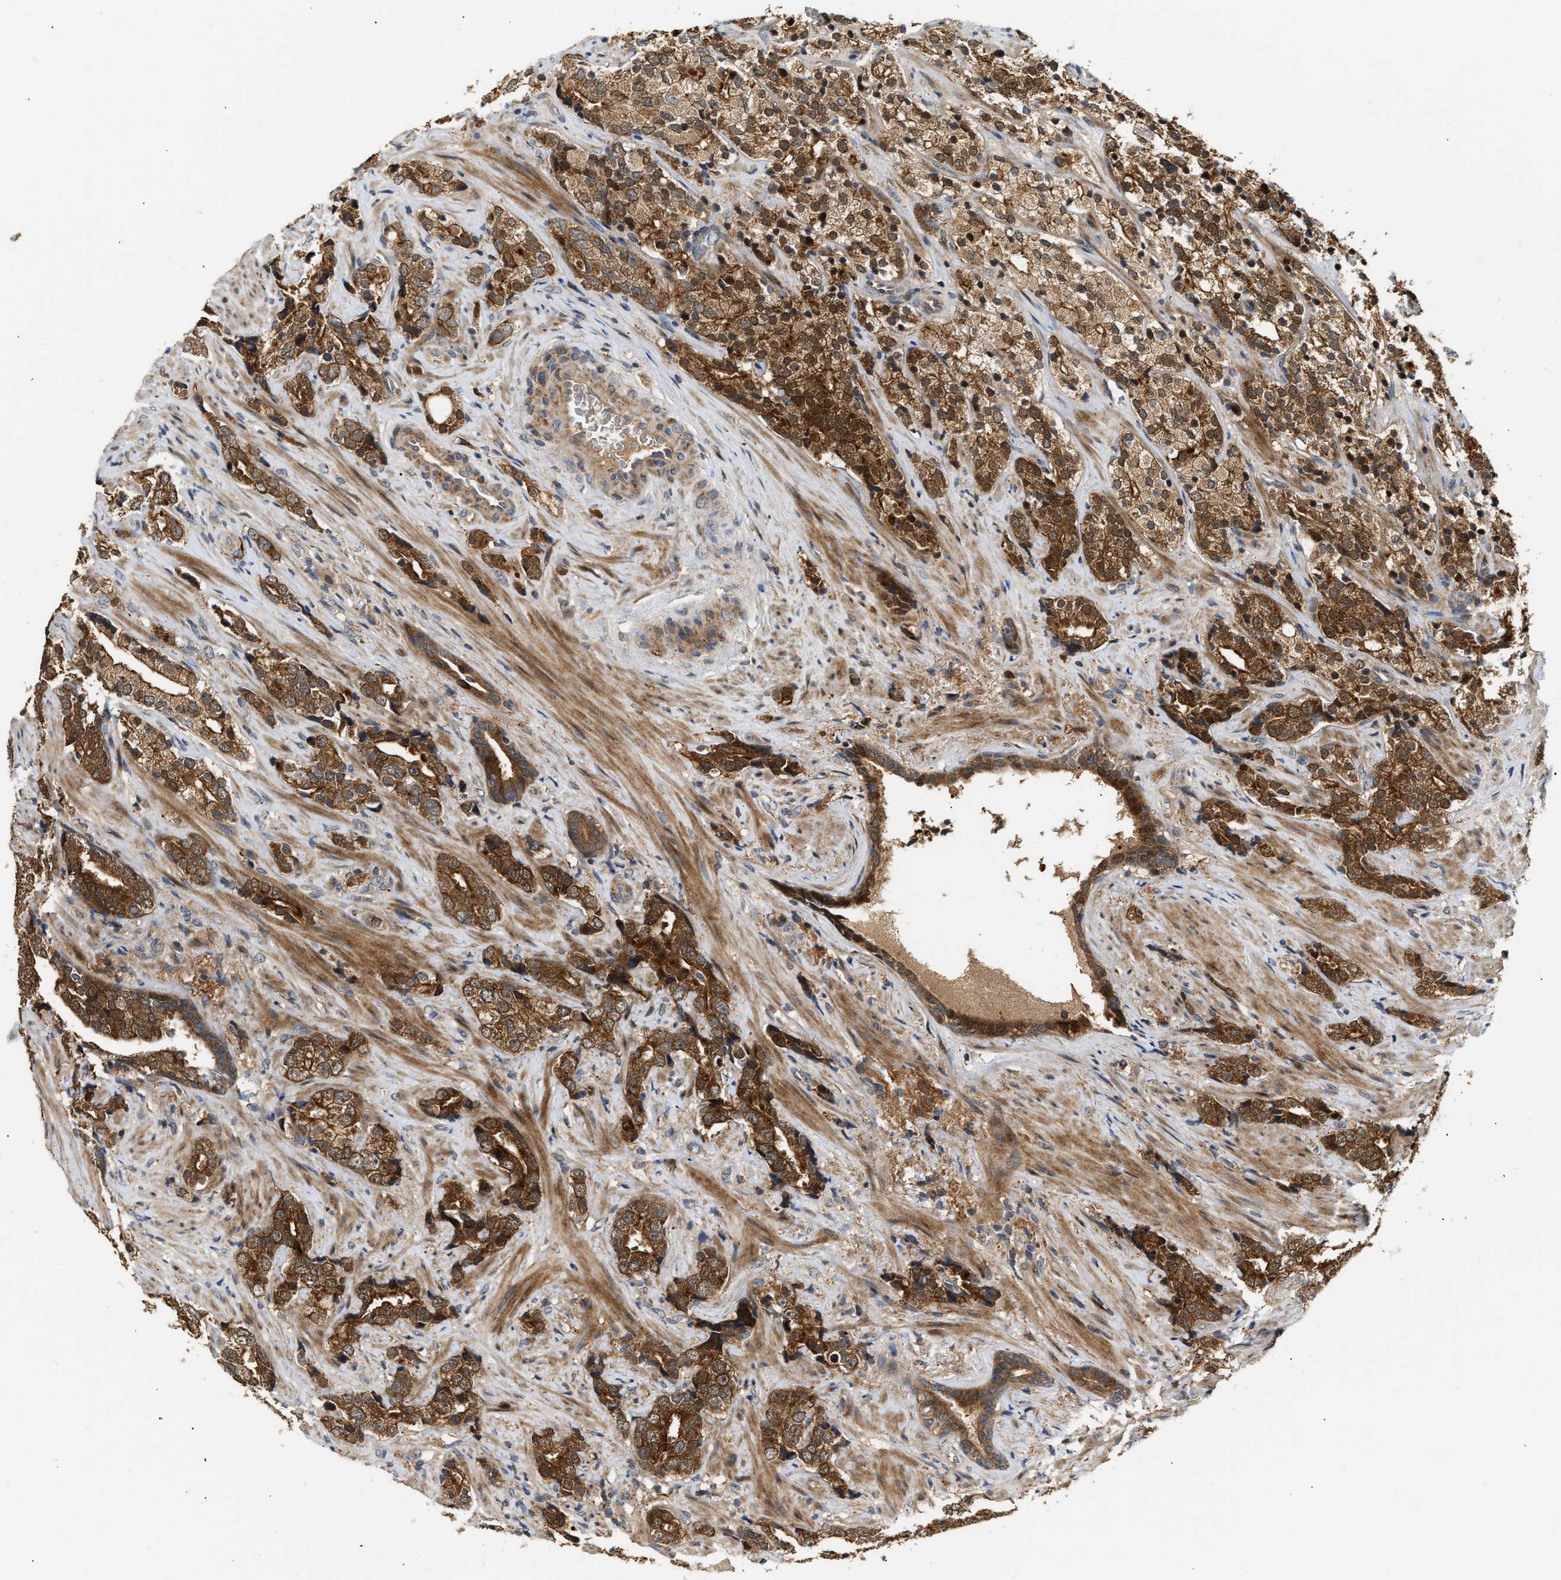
{"staining": {"intensity": "strong", "quantity": ">75%", "location": "cytoplasmic/membranous"}, "tissue": "prostate cancer", "cell_type": "Tumor cells", "image_type": "cancer", "snomed": [{"axis": "morphology", "description": "Adenocarcinoma, High grade"}, {"axis": "topography", "description": "Prostate"}], "caption": "Prostate cancer (high-grade adenocarcinoma) stained with DAB immunohistochemistry (IHC) exhibits high levels of strong cytoplasmic/membranous positivity in about >75% of tumor cells.", "gene": "EXTL2", "patient": {"sex": "male", "age": 71}}